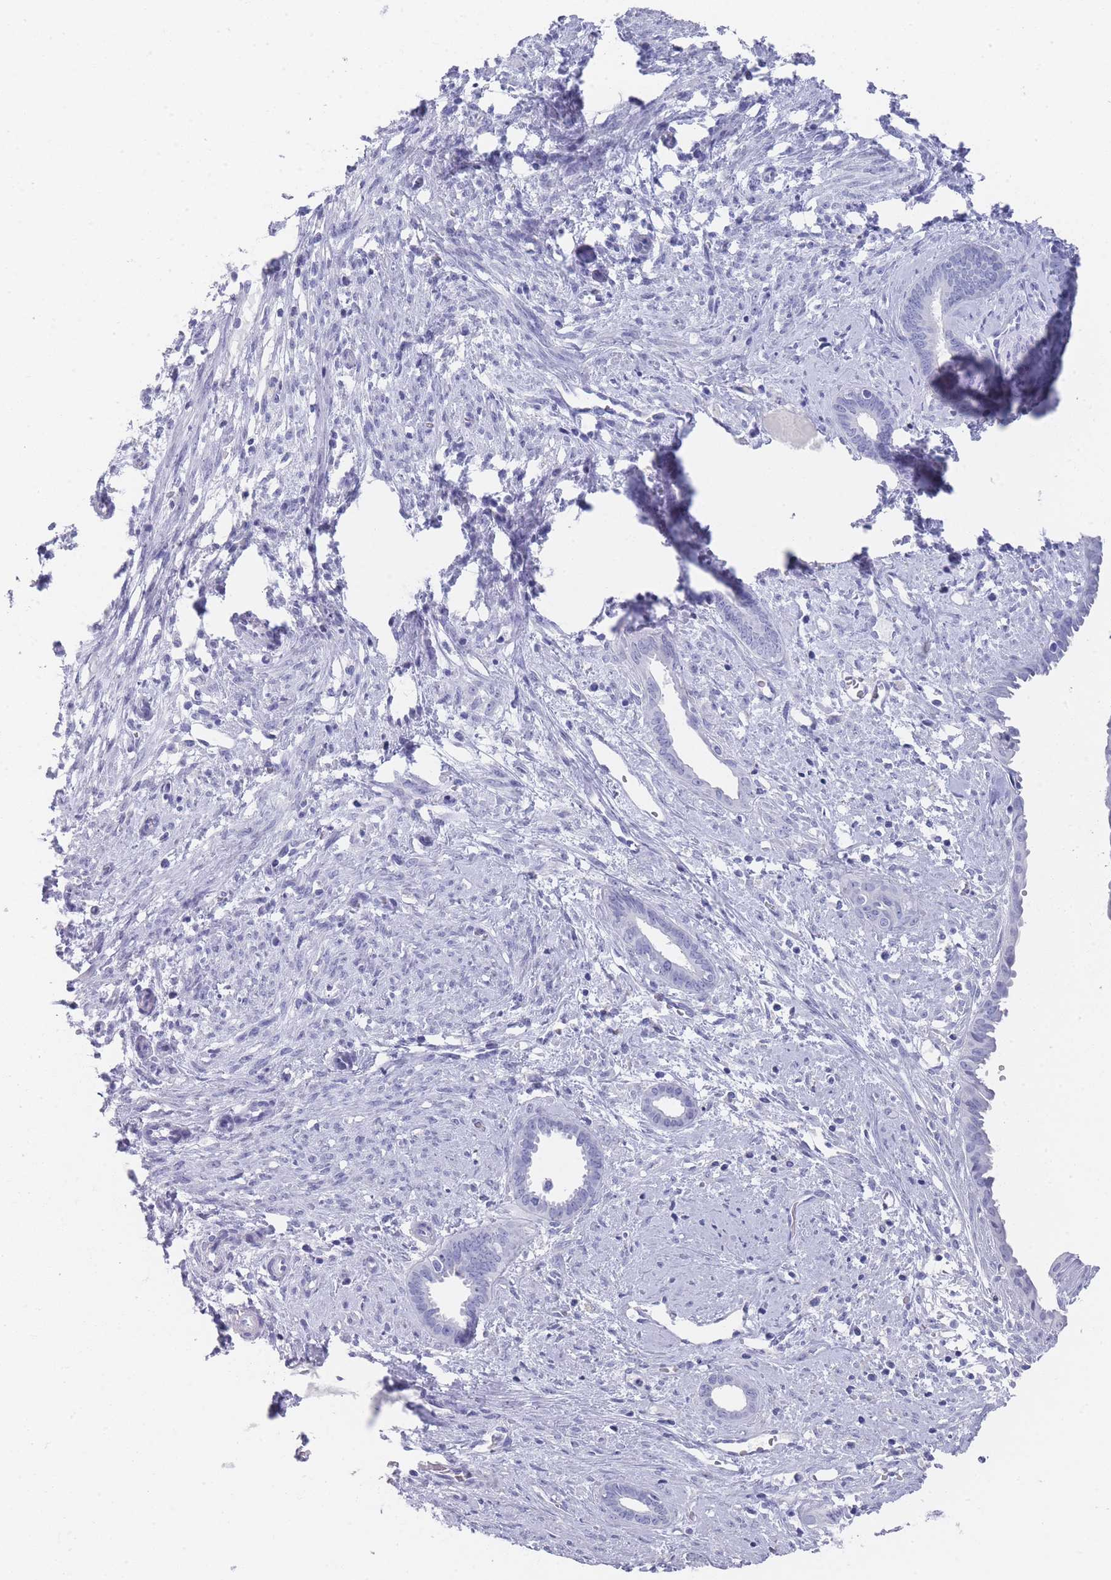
{"staining": {"intensity": "negative", "quantity": "none", "location": "none"}, "tissue": "endometrium", "cell_type": "Cells in endometrial stroma", "image_type": "normal", "snomed": [{"axis": "morphology", "description": "Normal tissue, NOS"}, {"axis": "topography", "description": "Endometrium"}], "caption": "Immunohistochemistry photomicrograph of benign endometrium: human endometrium stained with DAB exhibits no significant protein staining in cells in endometrial stroma.", "gene": "RAB2B", "patient": {"sex": "female", "age": 61}}